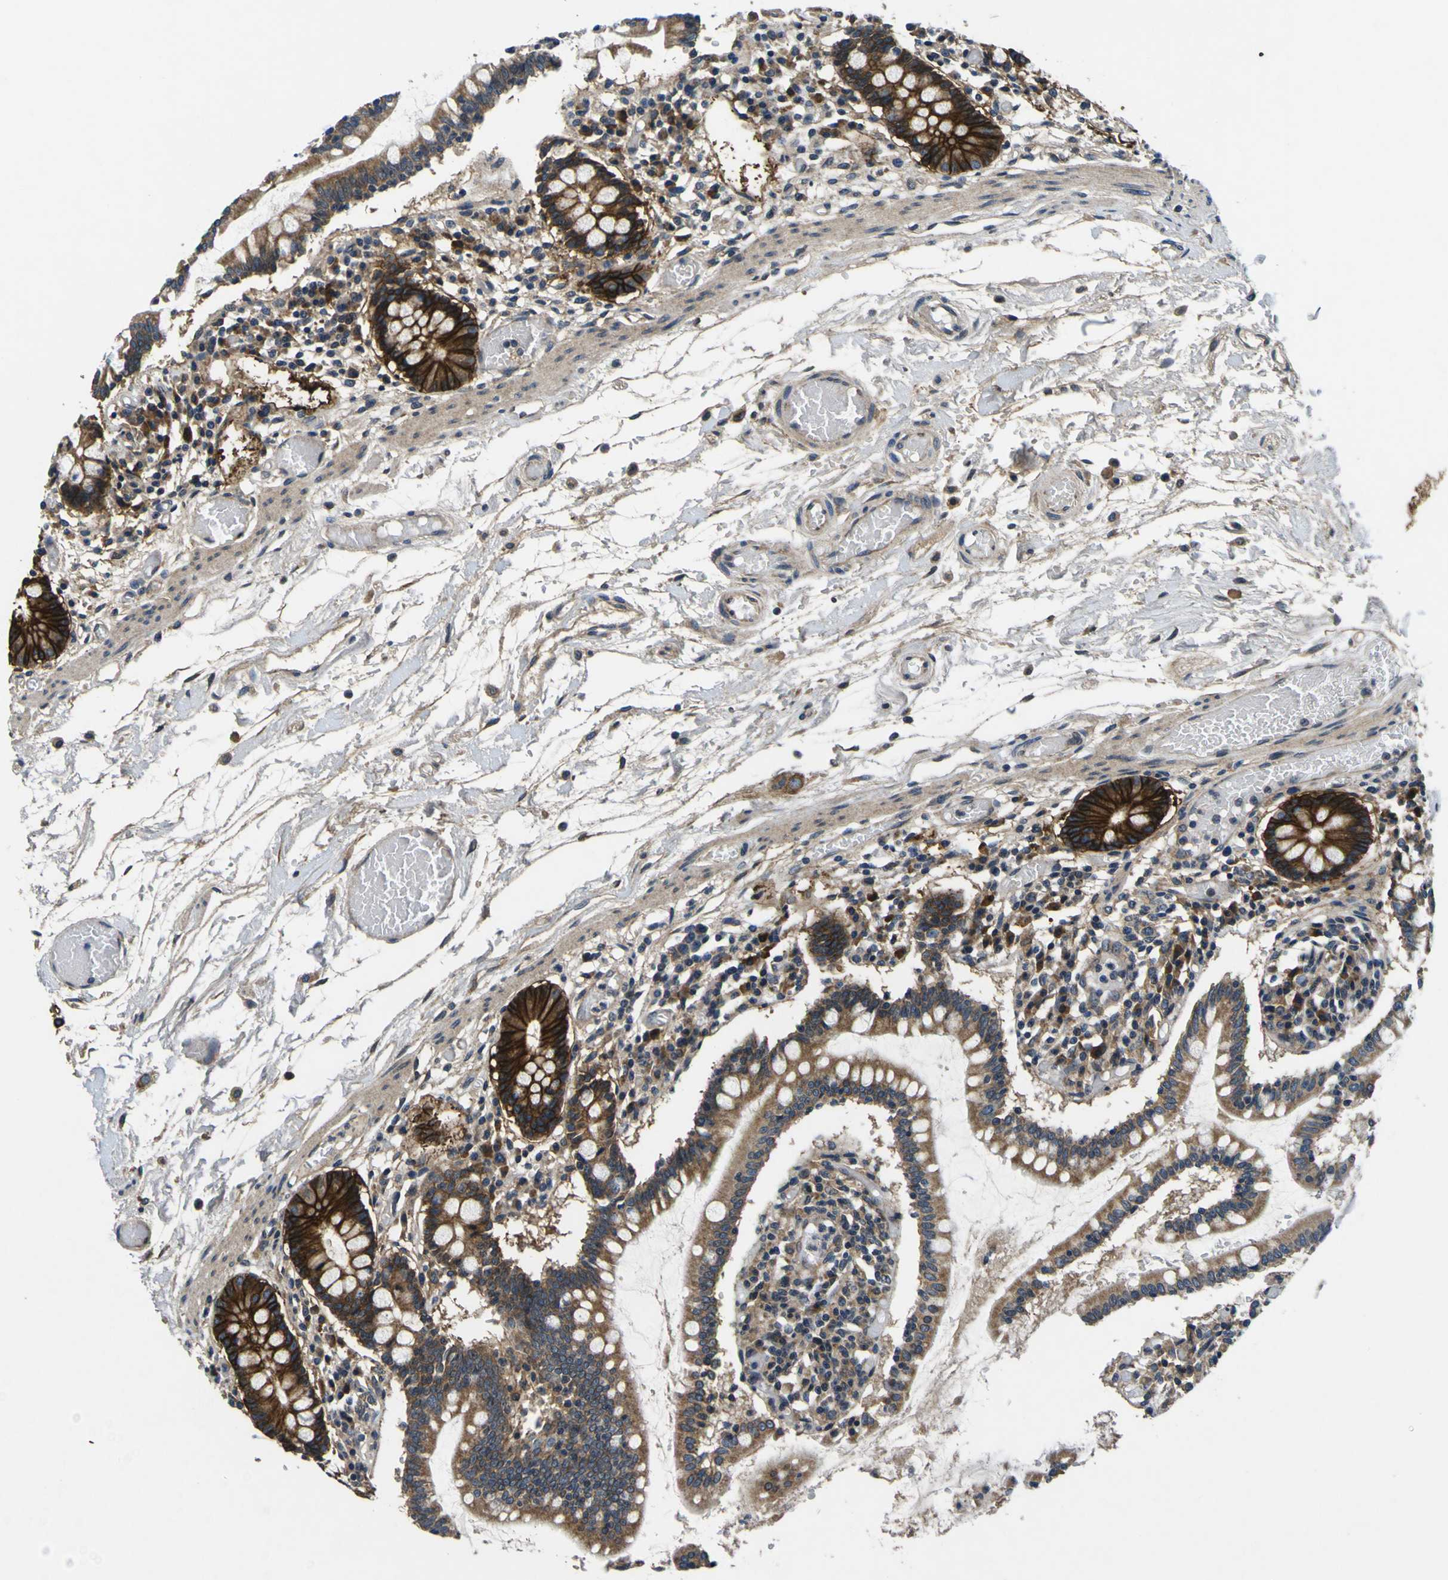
{"staining": {"intensity": "strong", "quantity": "25%-75%", "location": "cytoplasmic/membranous"}, "tissue": "small intestine", "cell_type": "Glandular cells", "image_type": "normal", "snomed": [{"axis": "morphology", "description": "Normal tissue, NOS"}, {"axis": "topography", "description": "Small intestine"}], "caption": "A brown stain labels strong cytoplasmic/membranous staining of a protein in glandular cells of normal human small intestine. (DAB (3,3'-diaminobenzidine) IHC with brightfield microscopy, high magnification).", "gene": "EPHB4", "patient": {"sex": "female", "age": 61}}